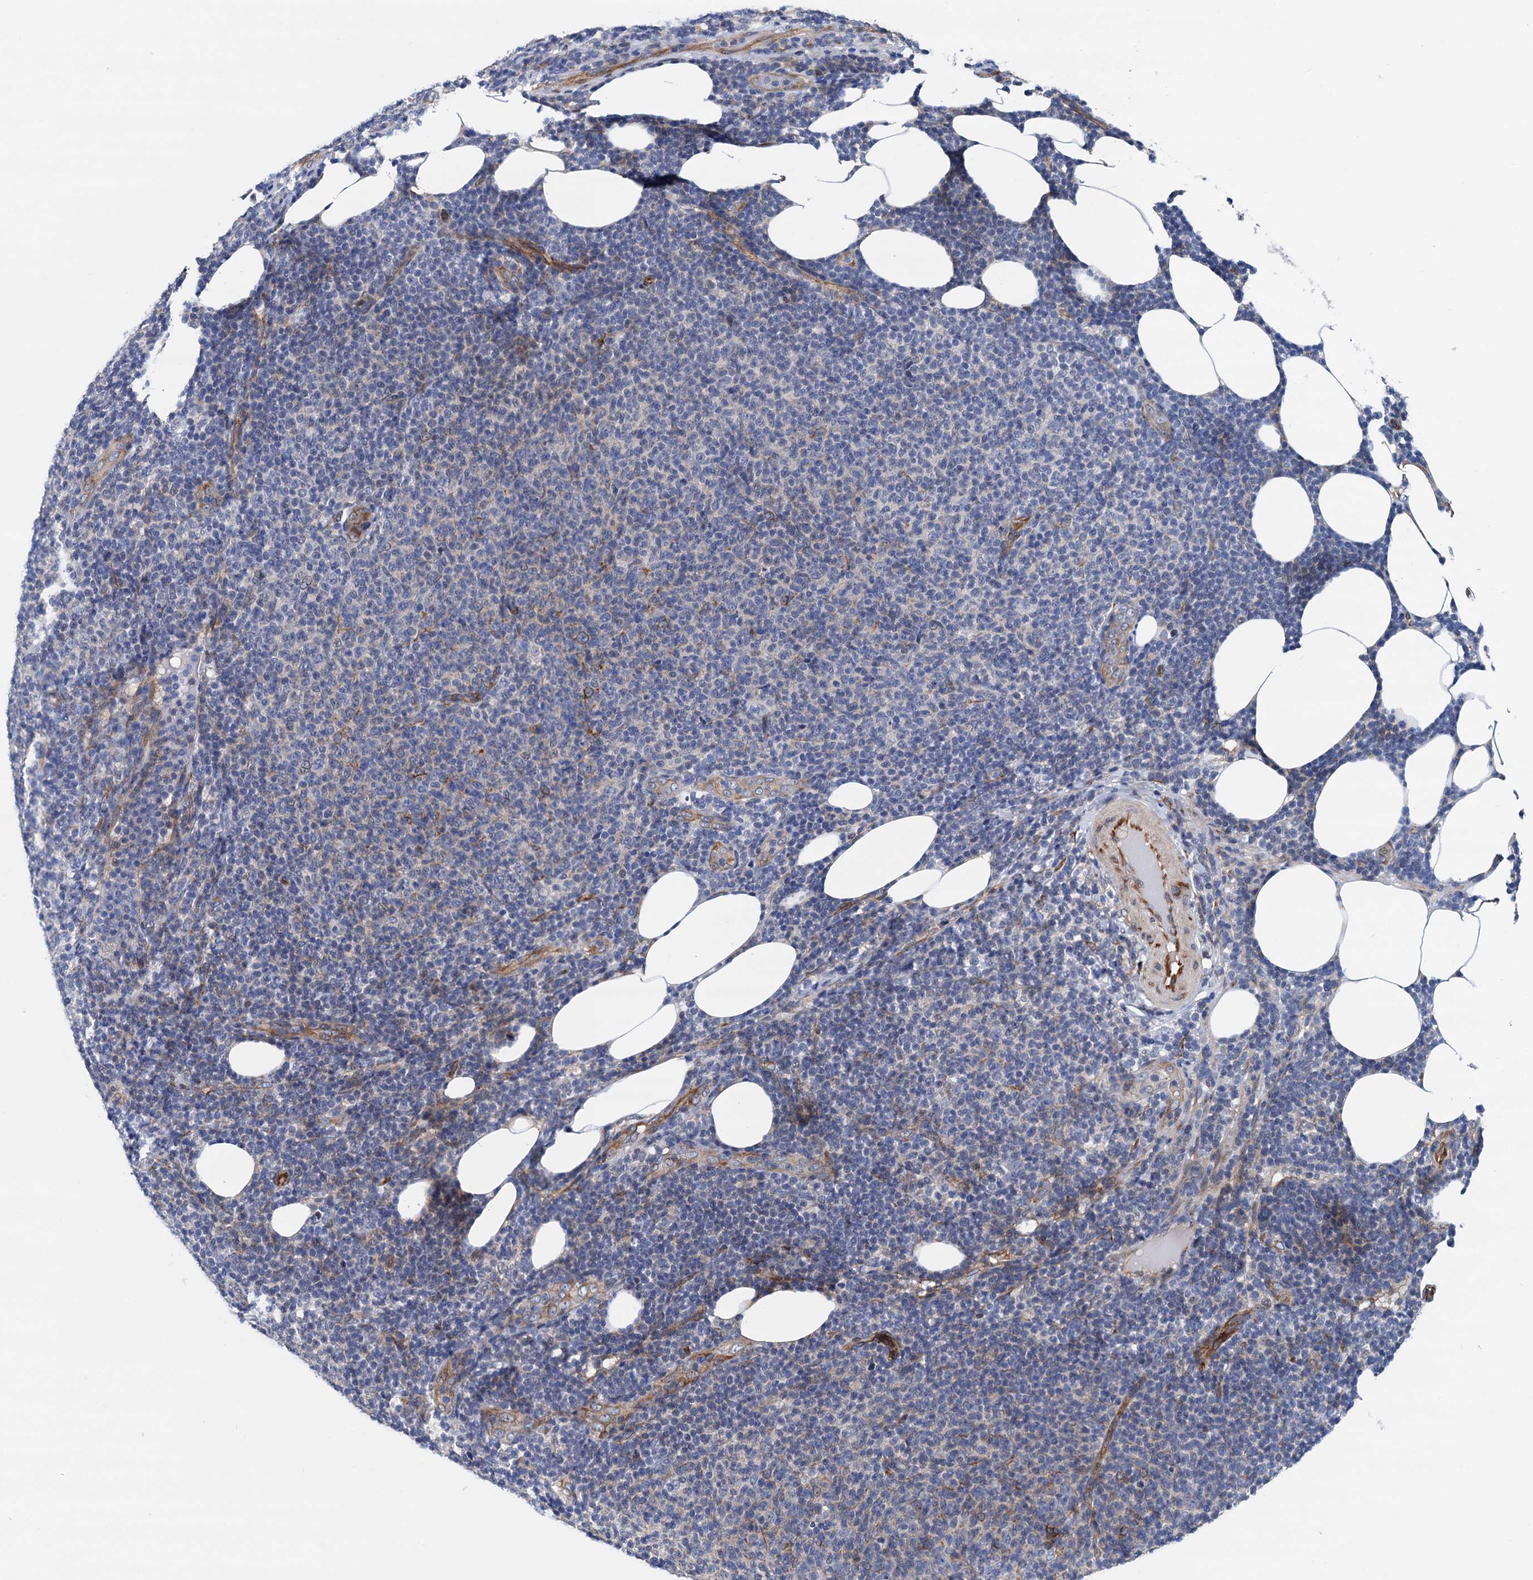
{"staining": {"intensity": "negative", "quantity": "none", "location": "none"}, "tissue": "lymphoma", "cell_type": "Tumor cells", "image_type": "cancer", "snomed": [{"axis": "morphology", "description": "Malignant lymphoma, non-Hodgkin's type, Low grade"}, {"axis": "topography", "description": "Lymph node"}], "caption": "Tumor cells are negative for brown protein staining in low-grade malignant lymphoma, non-Hodgkin's type. The staining is performed using DAB (3,3'-diaminobenzidine) brown chromogen with nuclei counter-stained in using hematoxylin.", "gene": "RASSF9", "patient": {"sex": "male", "age": 66}}